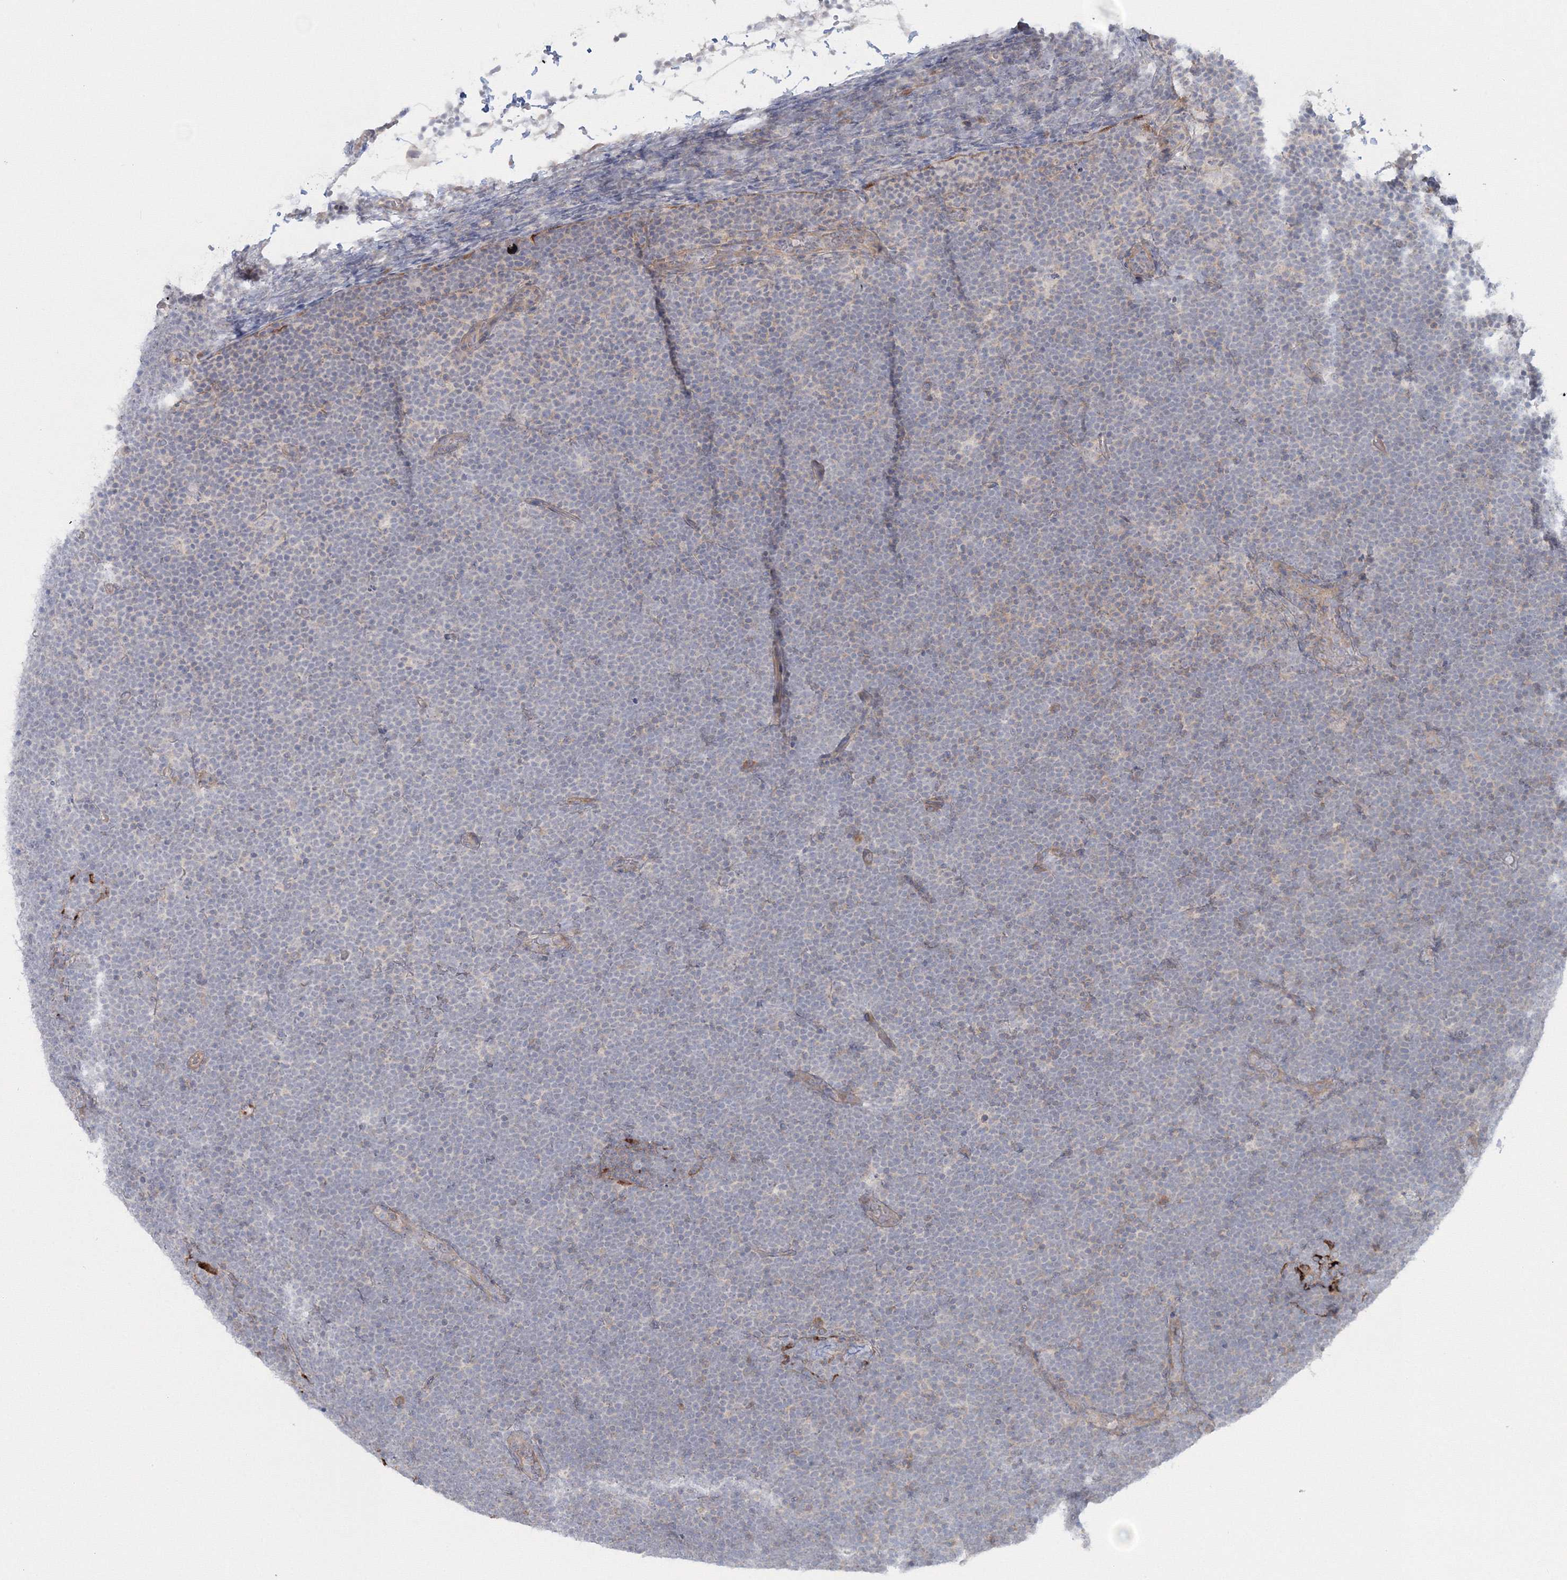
{"staining": {"intensity": "weak", "quantity": "<25%", "location": "cytoplasmic/membranous"}, "tissue": "lymphoma", "cell_type": "Tumor cells", "image_type": "cancer", "snomed": [{"axis": "morphology", "description": "Malignant lymphoma, non-Hodgkin's type, High grade"}, {"axis": "topography", "description": "Lymph node"}], "caption": "High power microscopy image of an immunohistochemistry histopathology image of high-grade malignant lymphoma, non-Hodgkin's type, revealing no significant expression in tumor cells. Brightfield microscopy of IHC stained with DAB (brown) and hematoxylin (blue), captured at high magnification.", "gene": "IPMK", "patient": {"sex": "male", "age": 13}}